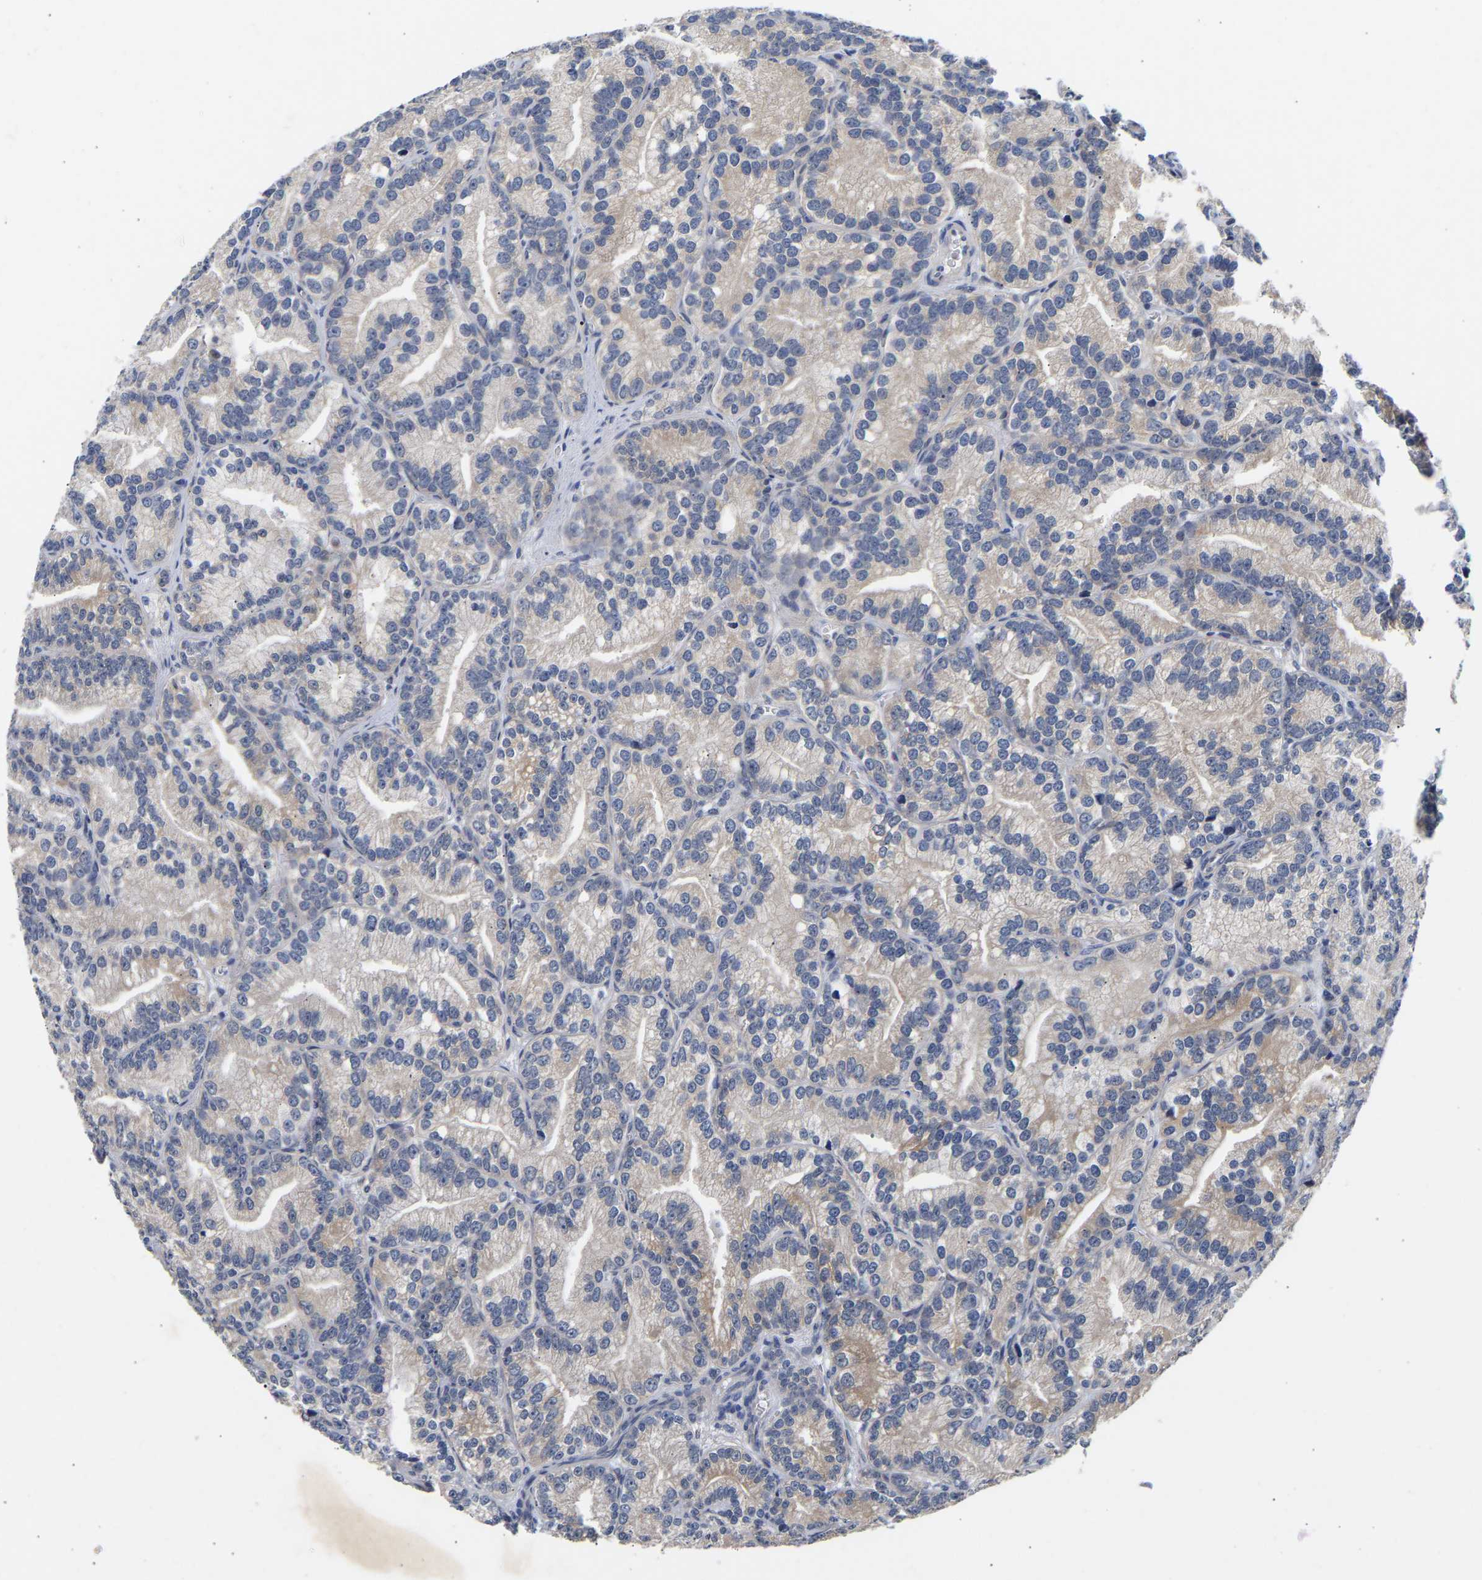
{"staining": {"intensity": "weak", "quantity": "<25%", "location": "cytoplasmic/membranous"}, "tissue": "prostate cancer", "cell_type": "Tumor cells", "image_type": "cancer", "snomed": [{"axis": "morphology", "description": "Adenocarcinoma, Low grade"}, {"axis": "topography", "description": "Prostate"}], "caption": "This micrograph is of prostate cancer (low-grade adenocarcinoma) stained with IHC to label a protein in brown with the nuclei are counter-stained blue. There is no staining in tumor cells.", "gene": "CCDC6", "patient": {"sex": "male", "age": 89}}